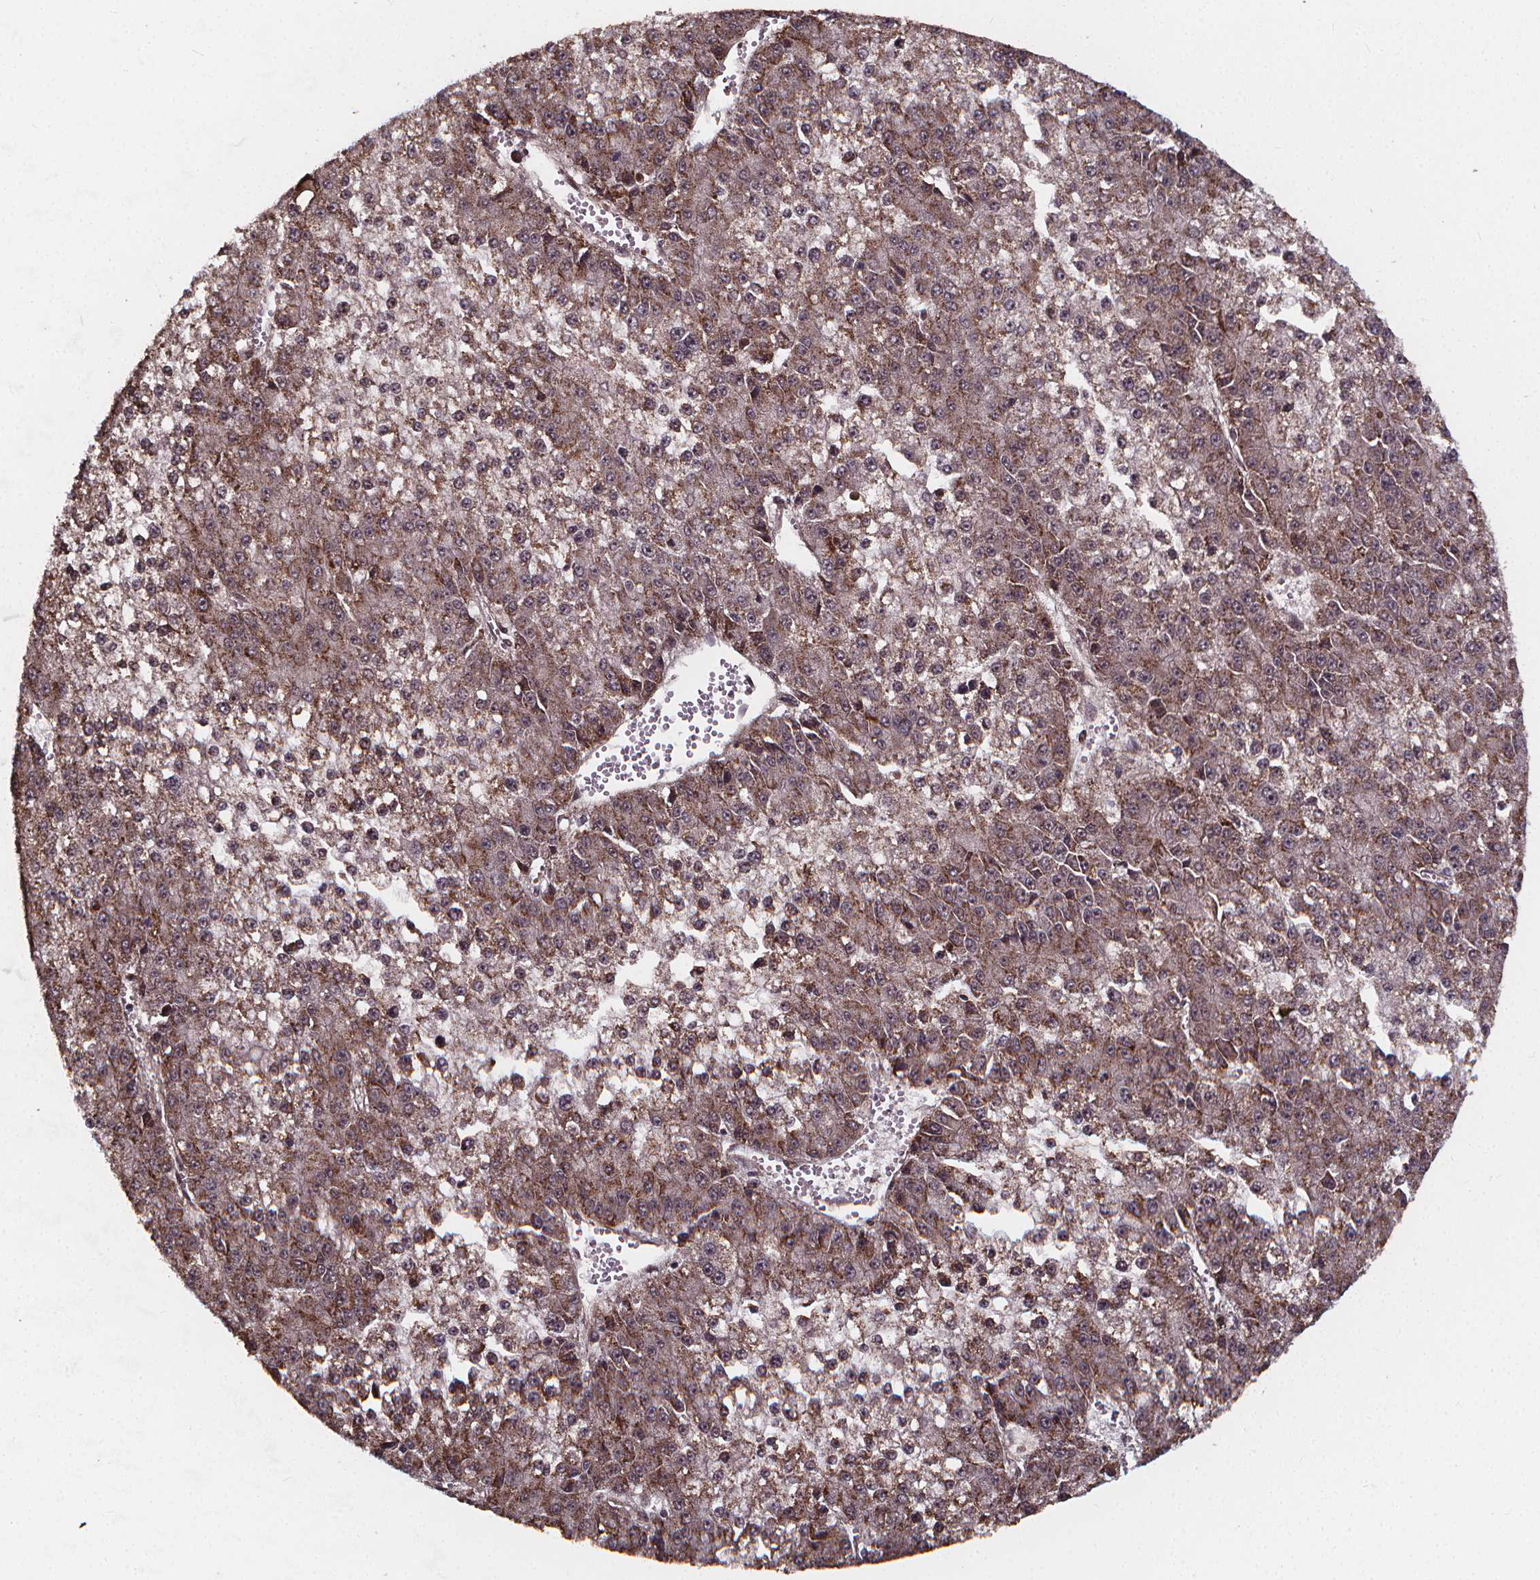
{"staining": {"intensity": "weak", "quantity": ">75%", "location": "cytoplasmic/membranous"}, "tissue": "liver cancer", "cell_type": "Tumor cells", "image_type": "cancer", "snomed": [{"axis": "morphology", "description": "Carcinoma, Hepatocellular, NOS"}, {"axis": "topography", "description": "Liver"}], "caption": "The image displays immunohistochemical staining of hepatocellular carcinoma (liver). There is weak cytoplasmic/membranous positivity is identified in about >75% of tumor cells.", "gene": "DDIT3", "patient": {"sex": "female", "age": 73}}